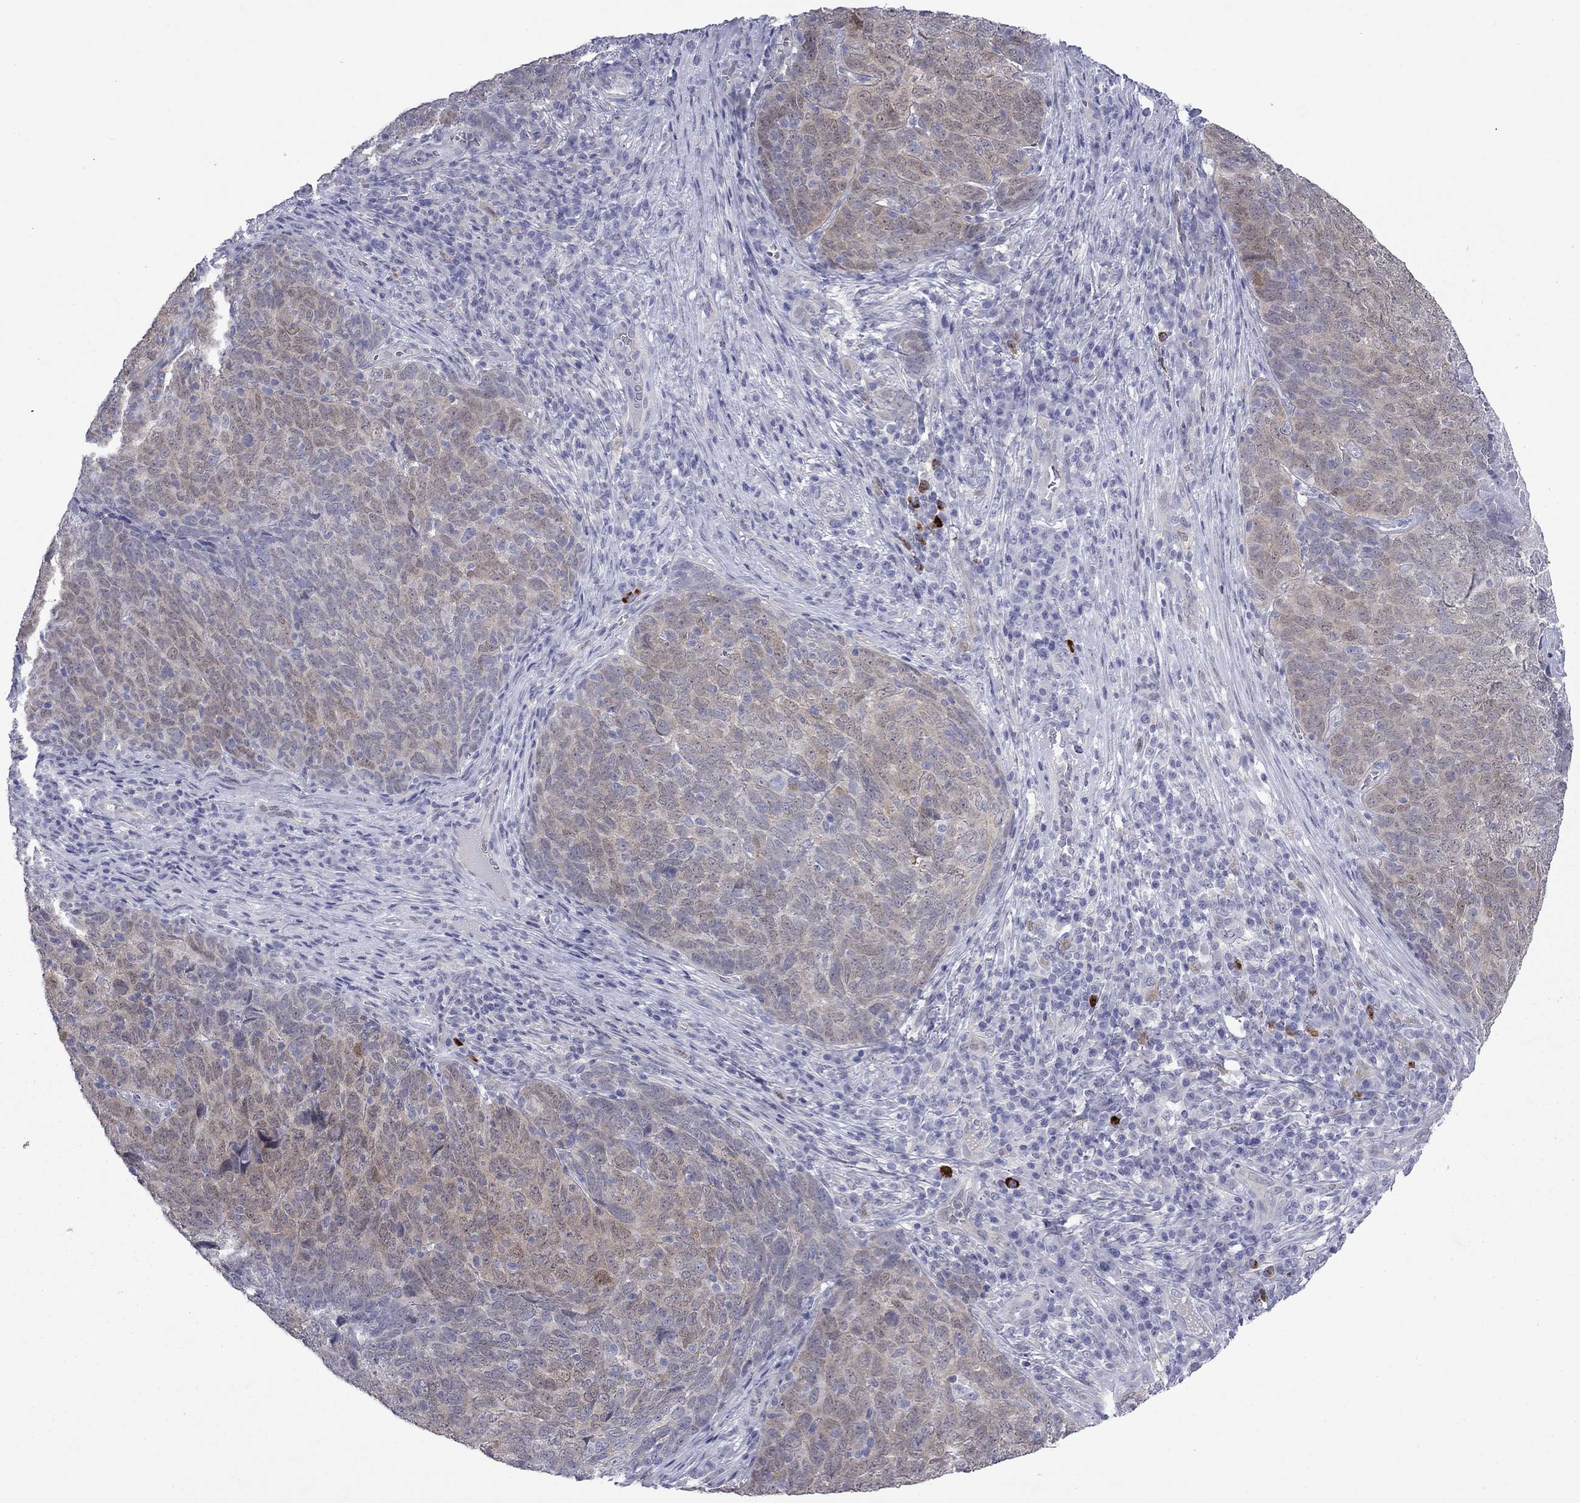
{"staining": {"intensity": "weak", "quantity": ">75%", "location": "cytoplasmic/membranous"}, "tissue": "skin cancer", "cell_type": "Tumor cells", "image_type": "cancer", "snomed": [{"axis": "morphology", "description": "Squamous cell carcinoma, NOS"}, {"axis": "topography", "description": "Skin"}, {"axis": "topography", "description": "Anal"}], "caption": "Tumor cells show weak cytoplasmic/membranous staining in approximately >75% of cells in skin cancer.", "gene": "CTNNBIP1", "patient": {"sex": "female", "age": 51}}